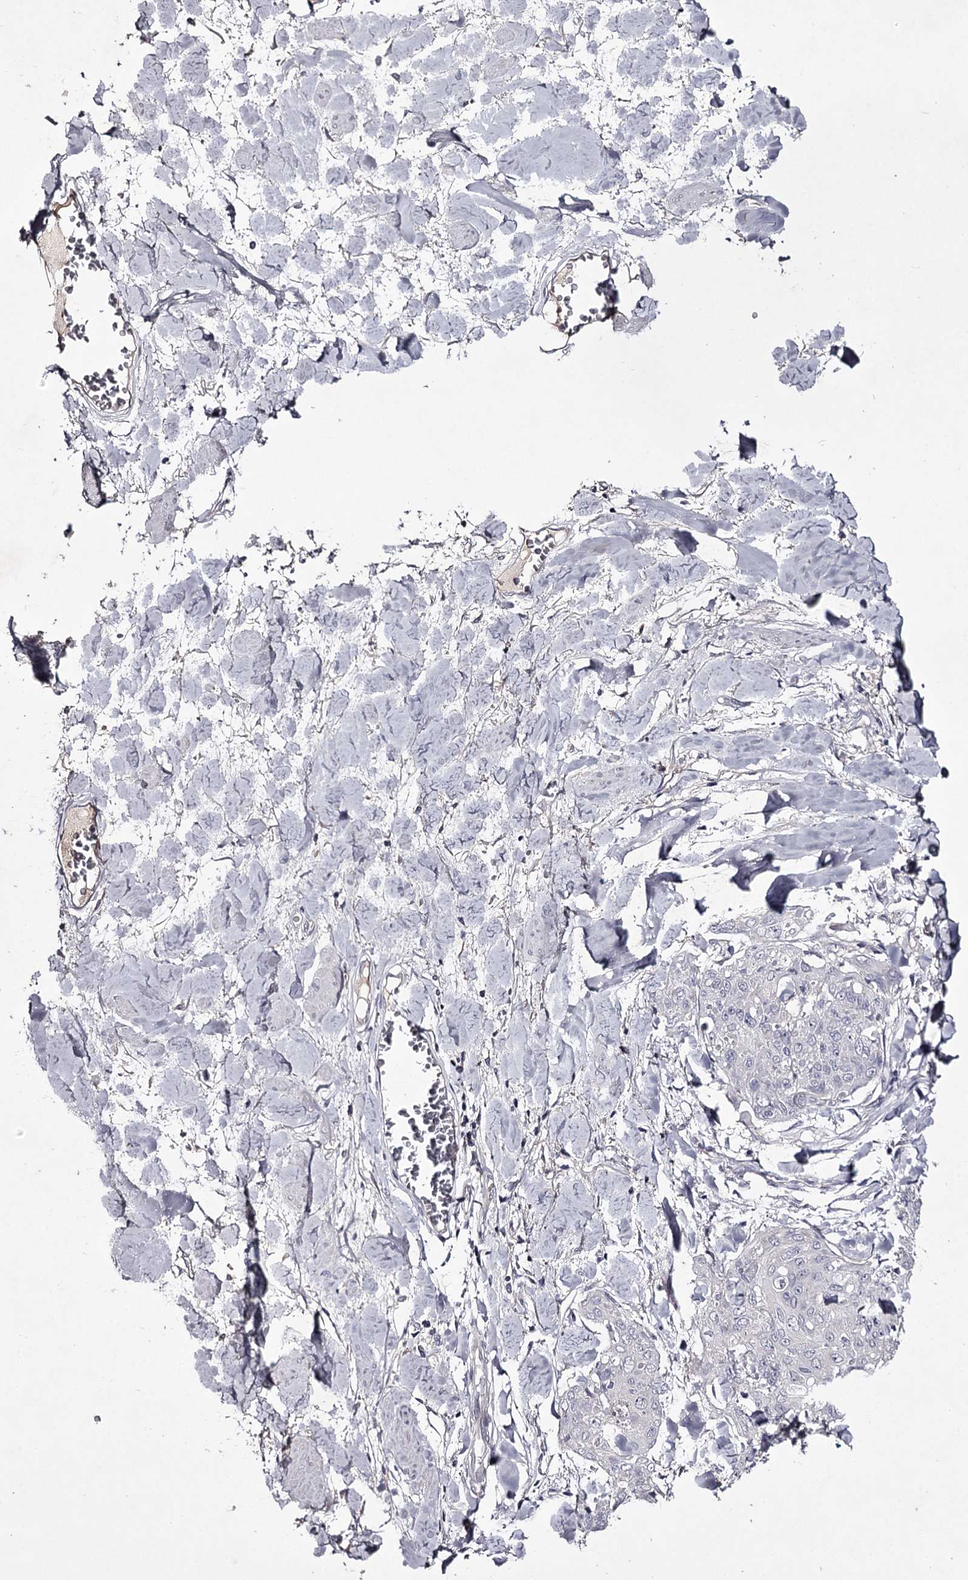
{"staining": {"intensity": "negative", "quantity": "none", "location": "none"}, "tissue": "skin cancer", "cell_type": "Tumor cells", "image_type": "cancer", "snomed": [{"axis": "morphology", "description": "Squamous cell carcinoma, NOS"}, {"axis": "topography", "description": "Skin"}, {"axis": "topography", "description": "Vulva"}], "caption": "The immunohistochemistry histopathology image has no significant staining in tumor cells of skin cancer (squamous cell carcinoma) tissue.", "gene": "PRM2", "patient": {"sex": "female", "age": 85}}